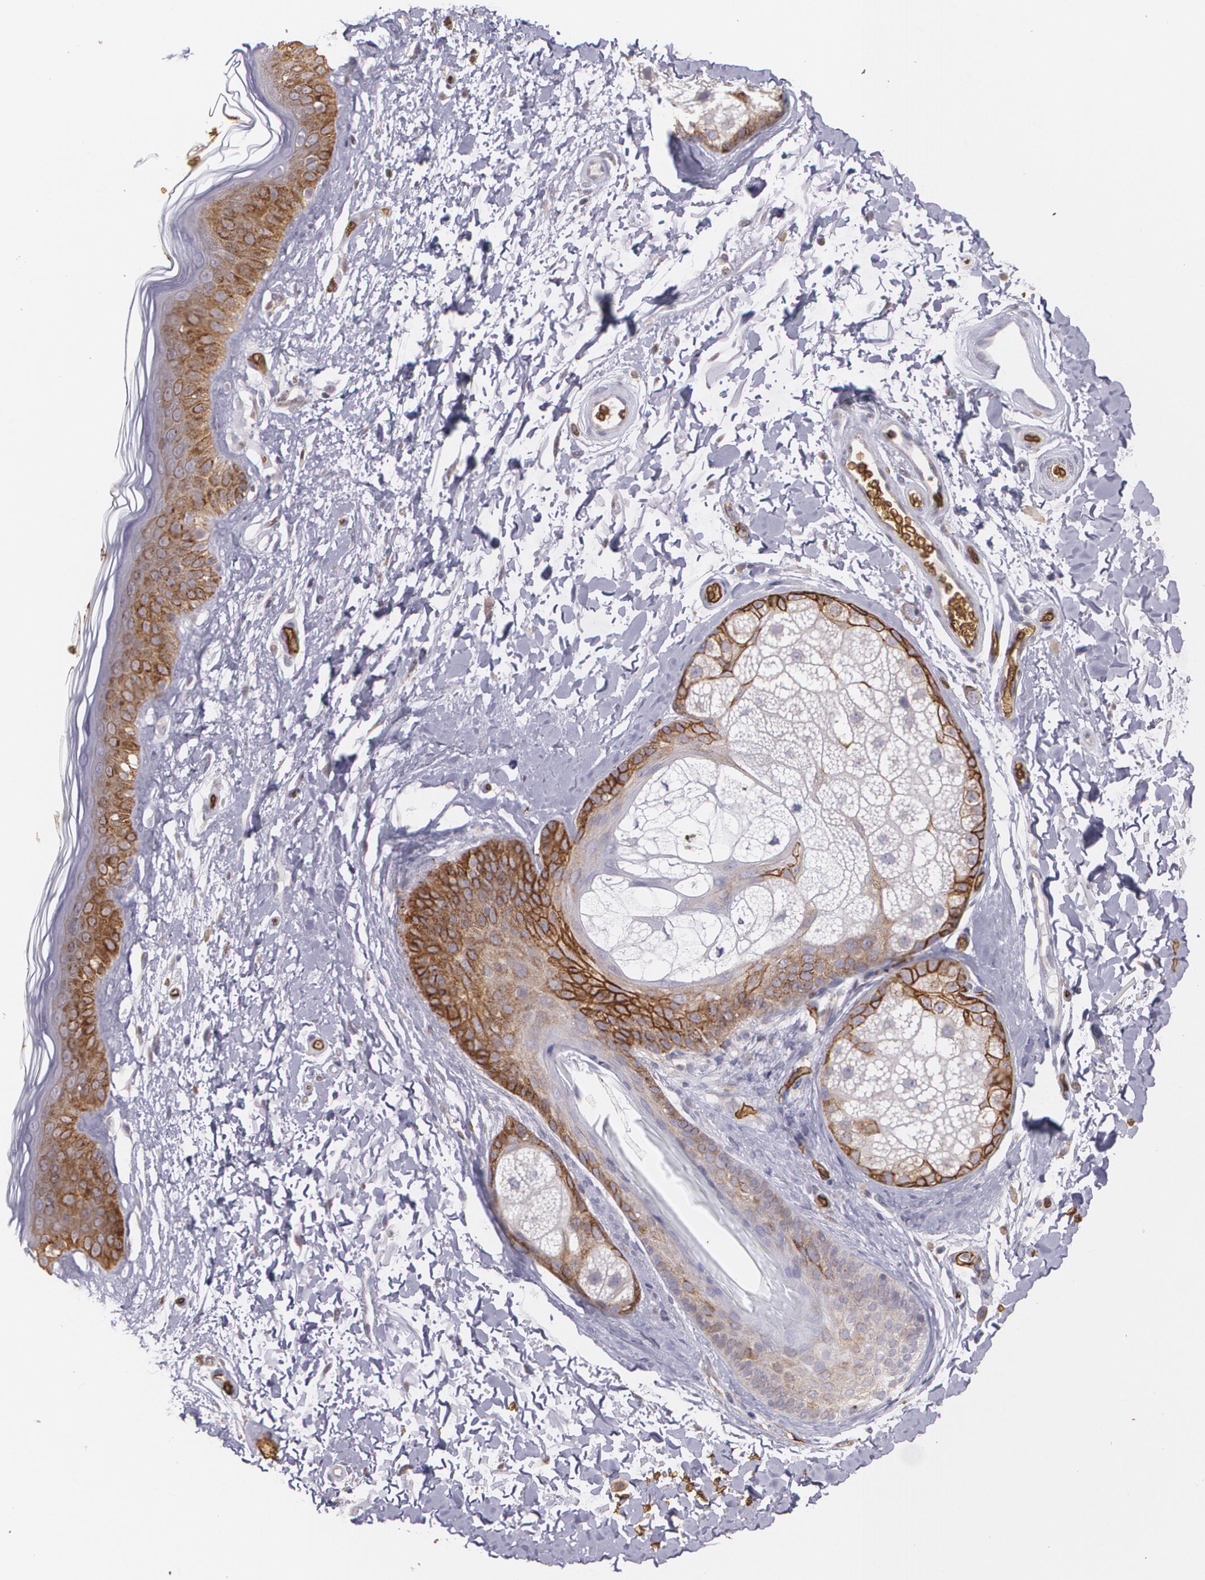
{"staining": {"intensity": "negative", "quantity": "none", "location": "none"}, "tissue": "skin", "cell_type": "Fibroblasts", "image_type": "normal", "snomed": [{"axis": "morphology", "description": "Normal tissue, NOS"}, {"axis": "topography", "description": "Skin"}], "caption": "Immunohistochemical staining of normal human skin reveals no significant positivity in fibroblasts.", "gene": "SLC2A1", "patient": {"sex": "male", "age": 63}}